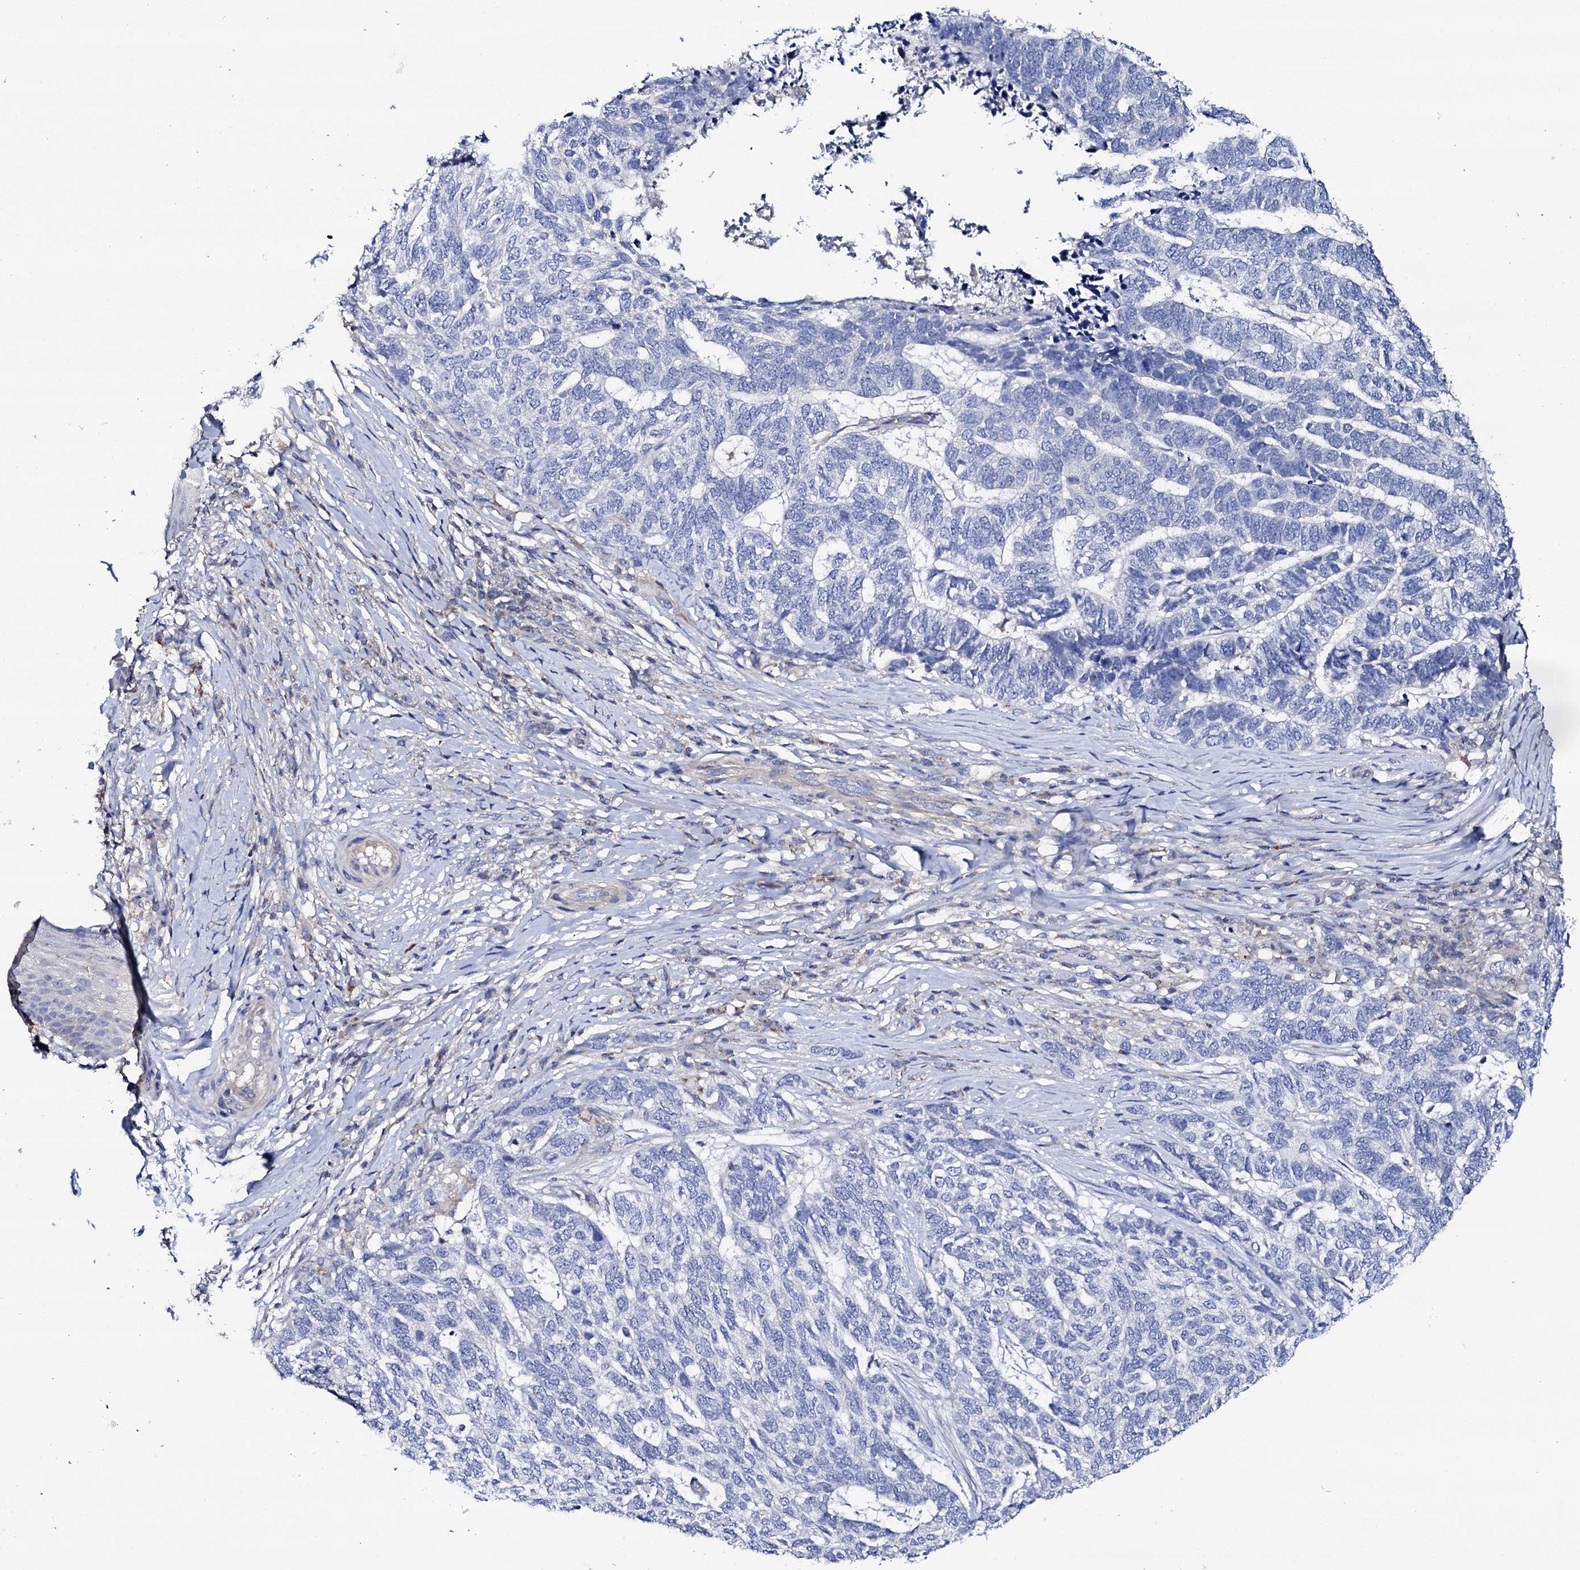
{"staining": {"intensity": "negative", "quantity": "none", "location": "none"}, "tissue": "skin cancer", "cell_type": "Tumor cells", "image_type": "cancer", "snomed": [{"axis": "morphology", "description": "Basal cell carcinoma"}, {"axis": "topography", "description": "Skin"}], "caption": "There is no significant staining in tumor cells of skin basal cell carcinoma.", "gene": "TCAF2", "patient": {"sex": "female", "age": 65}}